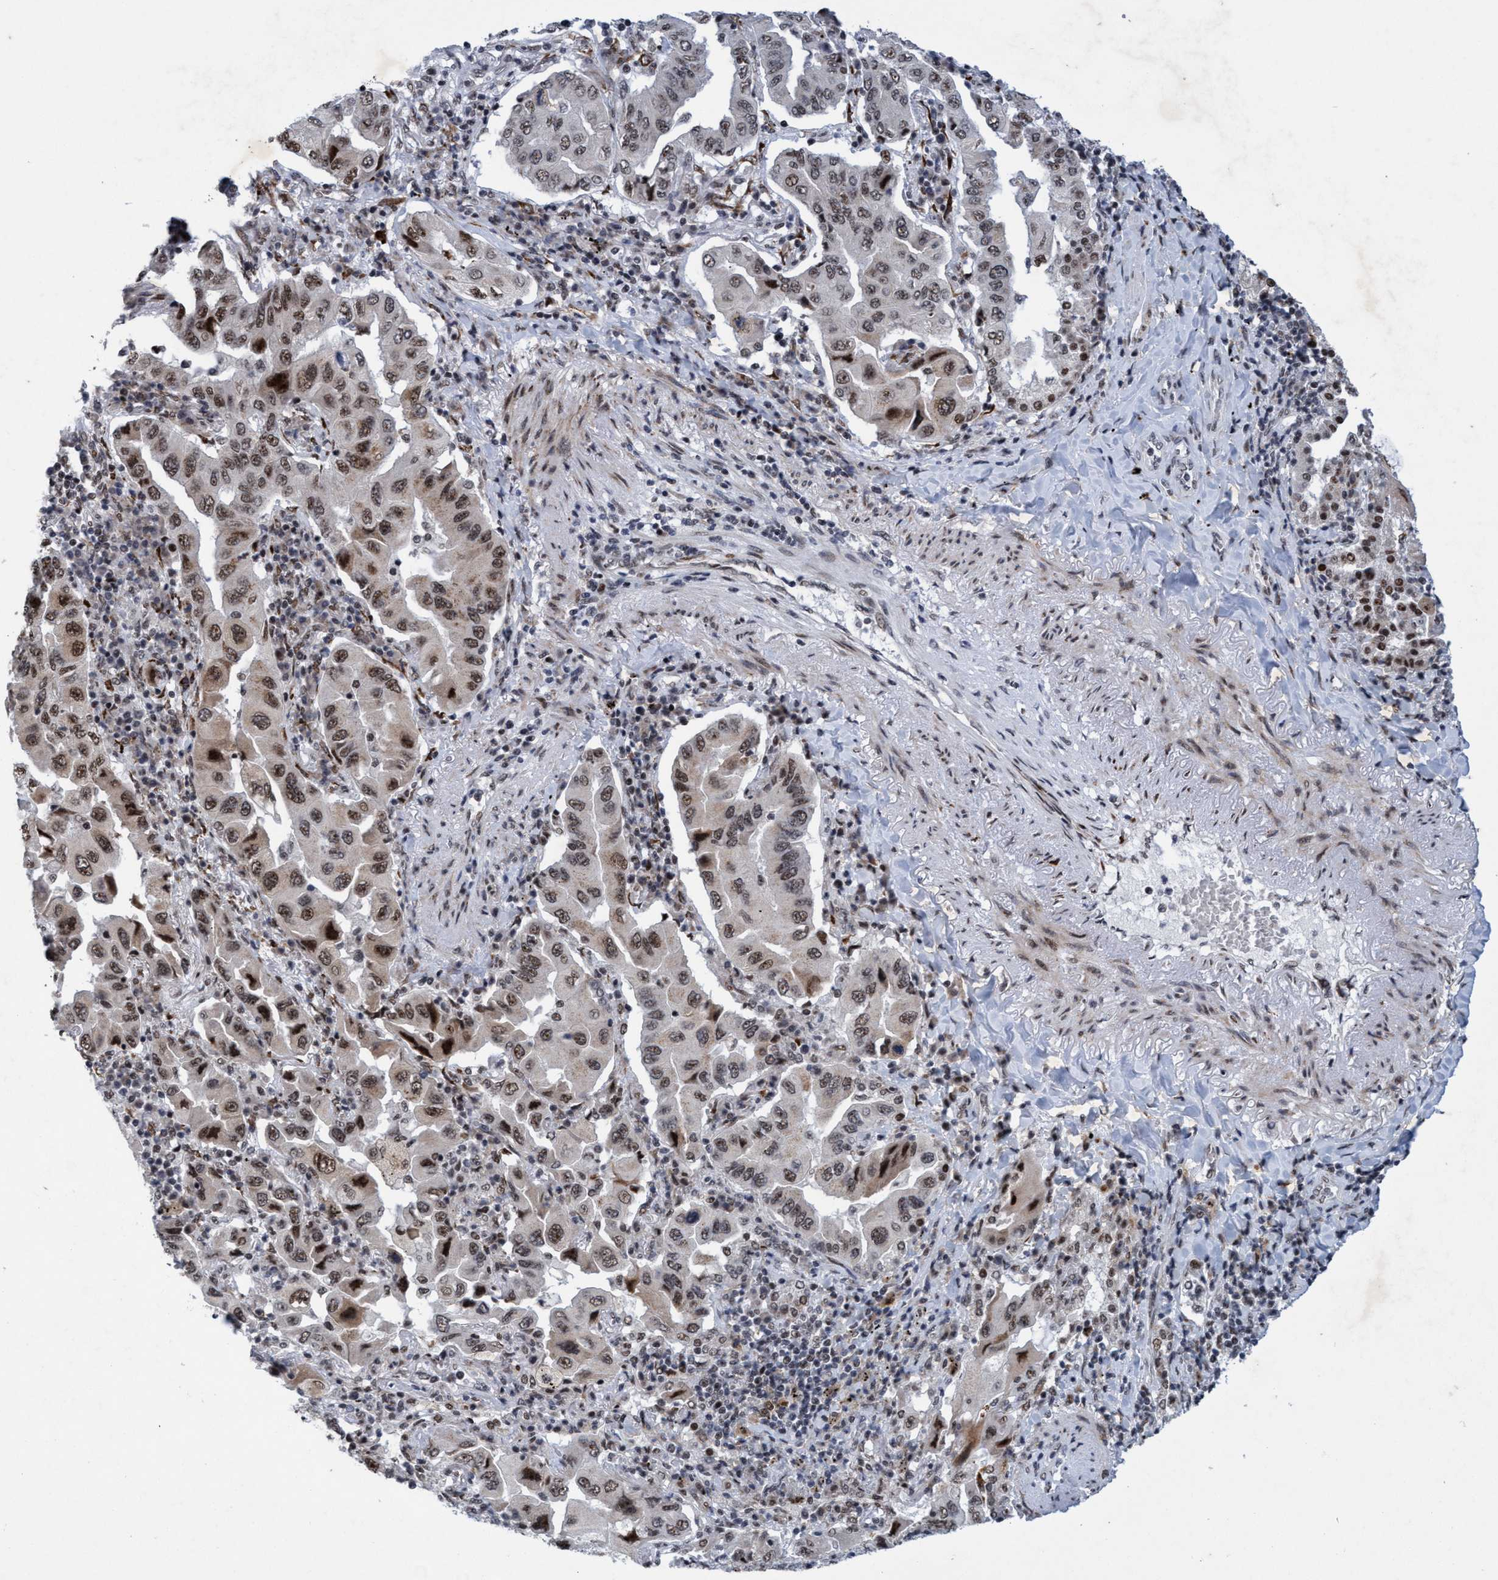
{"staining": {"intensity": "moderate", "quantity": ">75%", "location": "nuclear"}, "tissue": "lung cancer", "cell_type": "Tumor cells", "image_type": "cancer", "snomed": [{"axis": "morphology", "description": "Adenocarcinoma, NOS"}, {"axis": "topography", "description": "Lung"}], "caption": "Moderate nuclear protein expression is present in approximately >75% of tumor cells in lung adenocarcinoma.", "gene": "GLT6D1", "patient": {"sex": "female", "age": 65}}